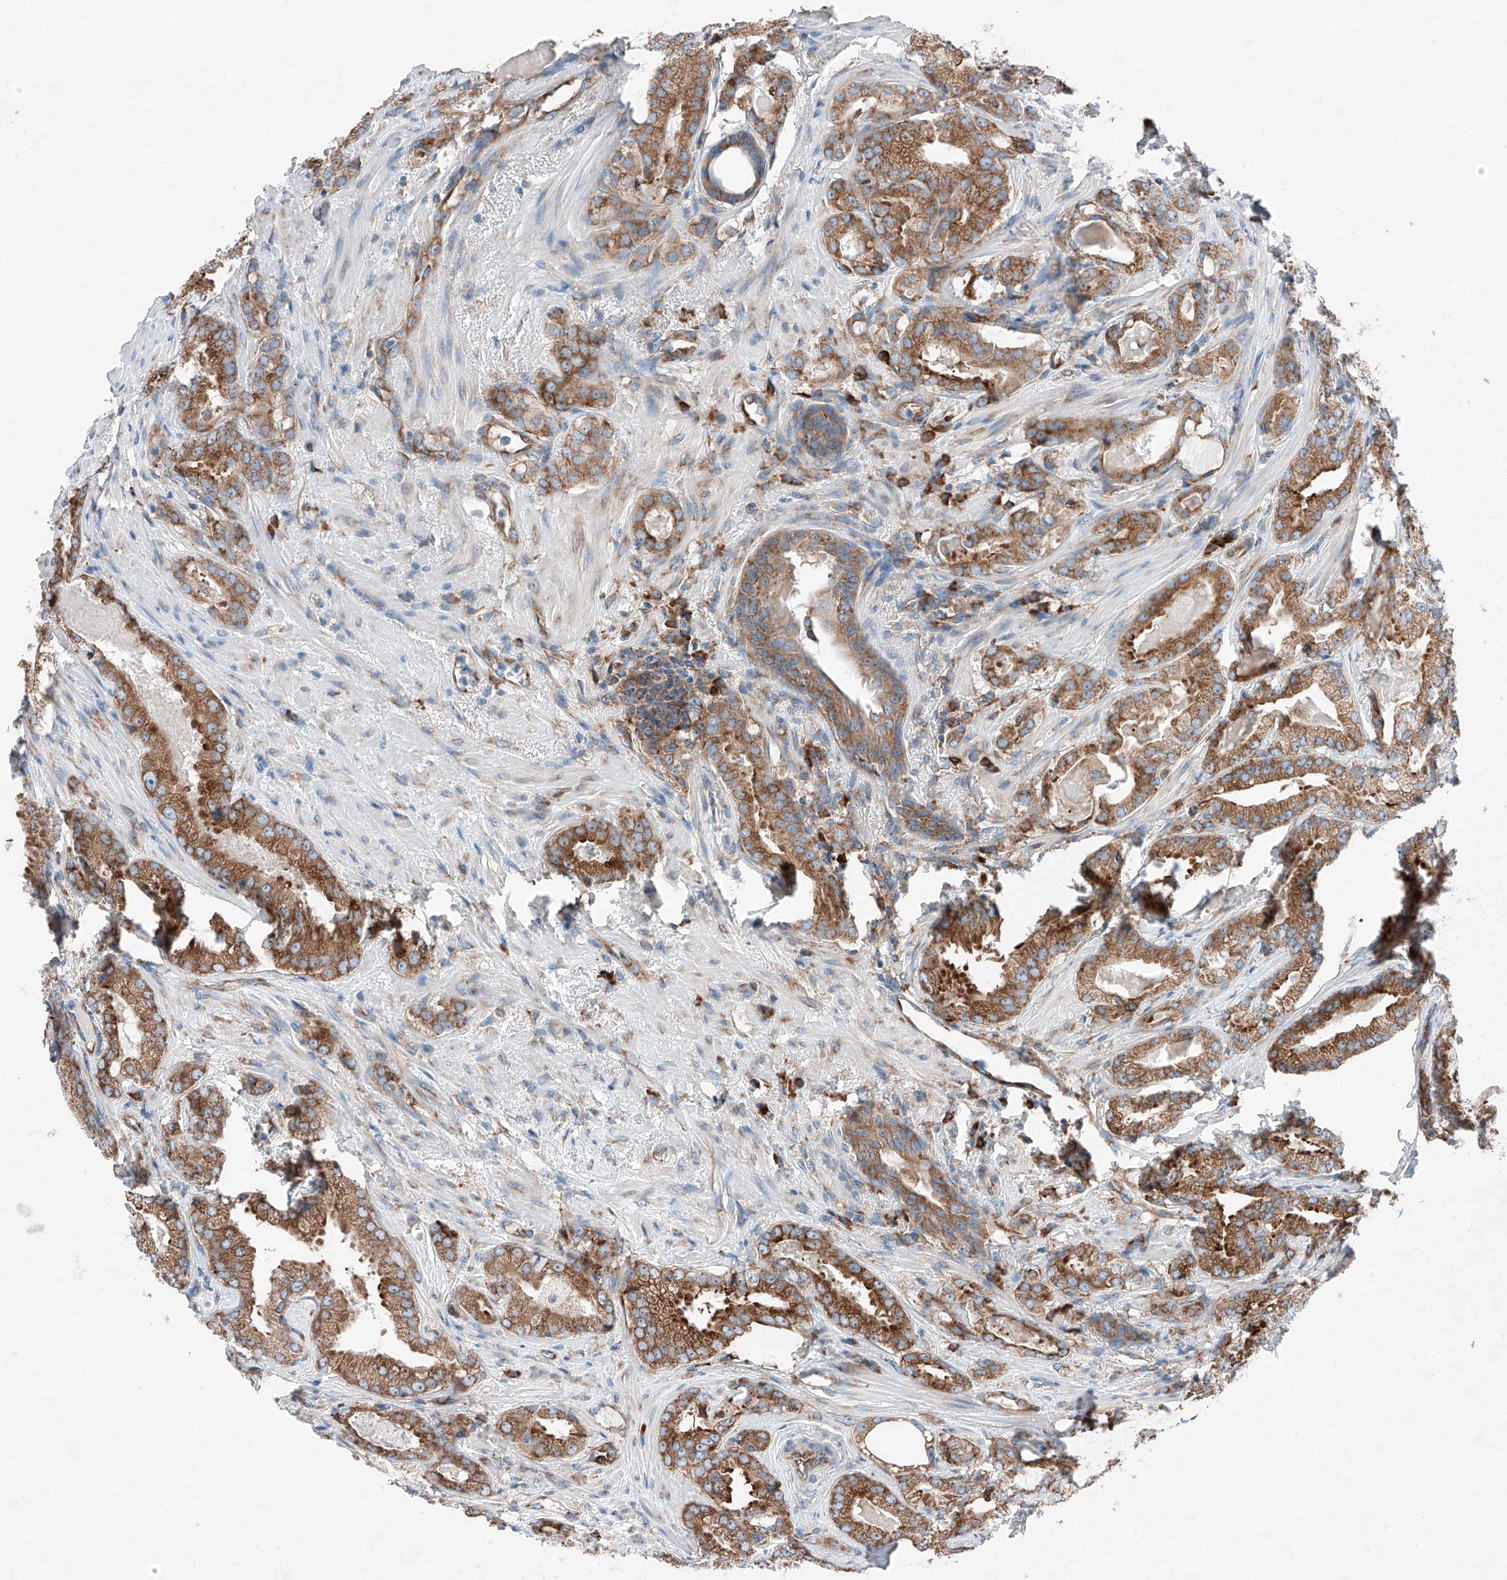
{"staining": {"intensity": "moderate", "quantity": ">75%", "location": "cytoplasmic/membranous"}, "tissue": "prostate cancer", "cell_type": "Tumor cells", "image_type": "cancer", "snomed": [{"axis": "morphology", "description": "Normal morphology"}, {"axis": "morphology", "description": "Adenocarcinoma, Low grade"}, {"axis": "topography", "description": "Prostate"}], "caption": "A brown stain labels moderate cytoplasmic/membranous staining of a protein in prostate cancer (low-grade adenocarcinoma) tumor cells. The staining was performed using DAB (3,3'-diaminobenzidine) to visualize the protein expression in brown, while the nuclei were stained in blue with hematoxylin (Magnification: 20x).", "gene": "CRELD1", "patient": {"sex": "male", "age": 72}}